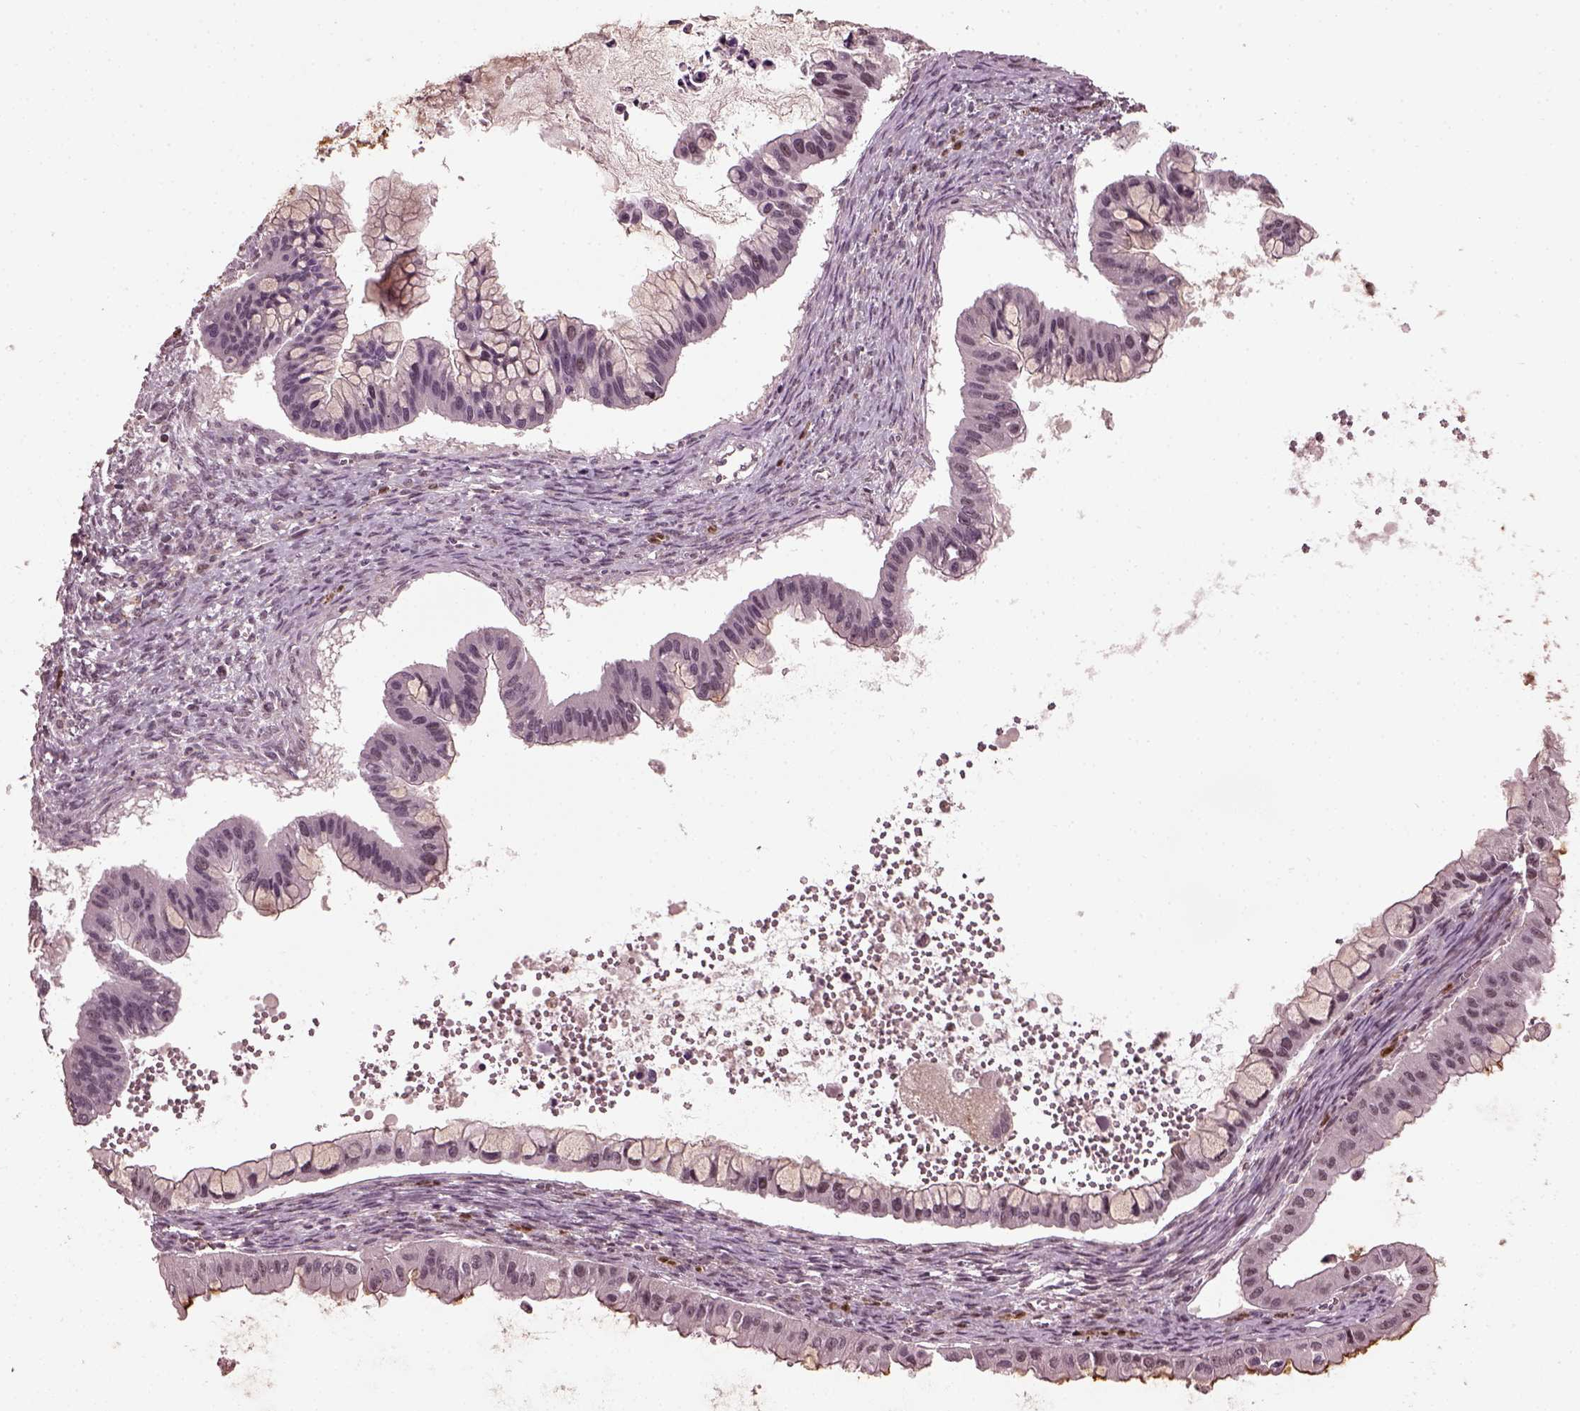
{"staining": {"intensity": "negative", "quantity": "none", "location": "none"}, "tissue": "ovarian cancer", "cell_type": "Tumor cells", "image_type": "cancer", "snomed": [{"axis": "morphology", "description": "Cystadenocarcinoma, mucinous, NOS"}, {"axis": "topography", "description": "Ovary"}], "caption": "Ovarian cancer was stained to show a protein in brown. There is no significant positivity in tumor cells.", "gene": "RUFY3", "patient": {"sex": "female", "age": 72}}